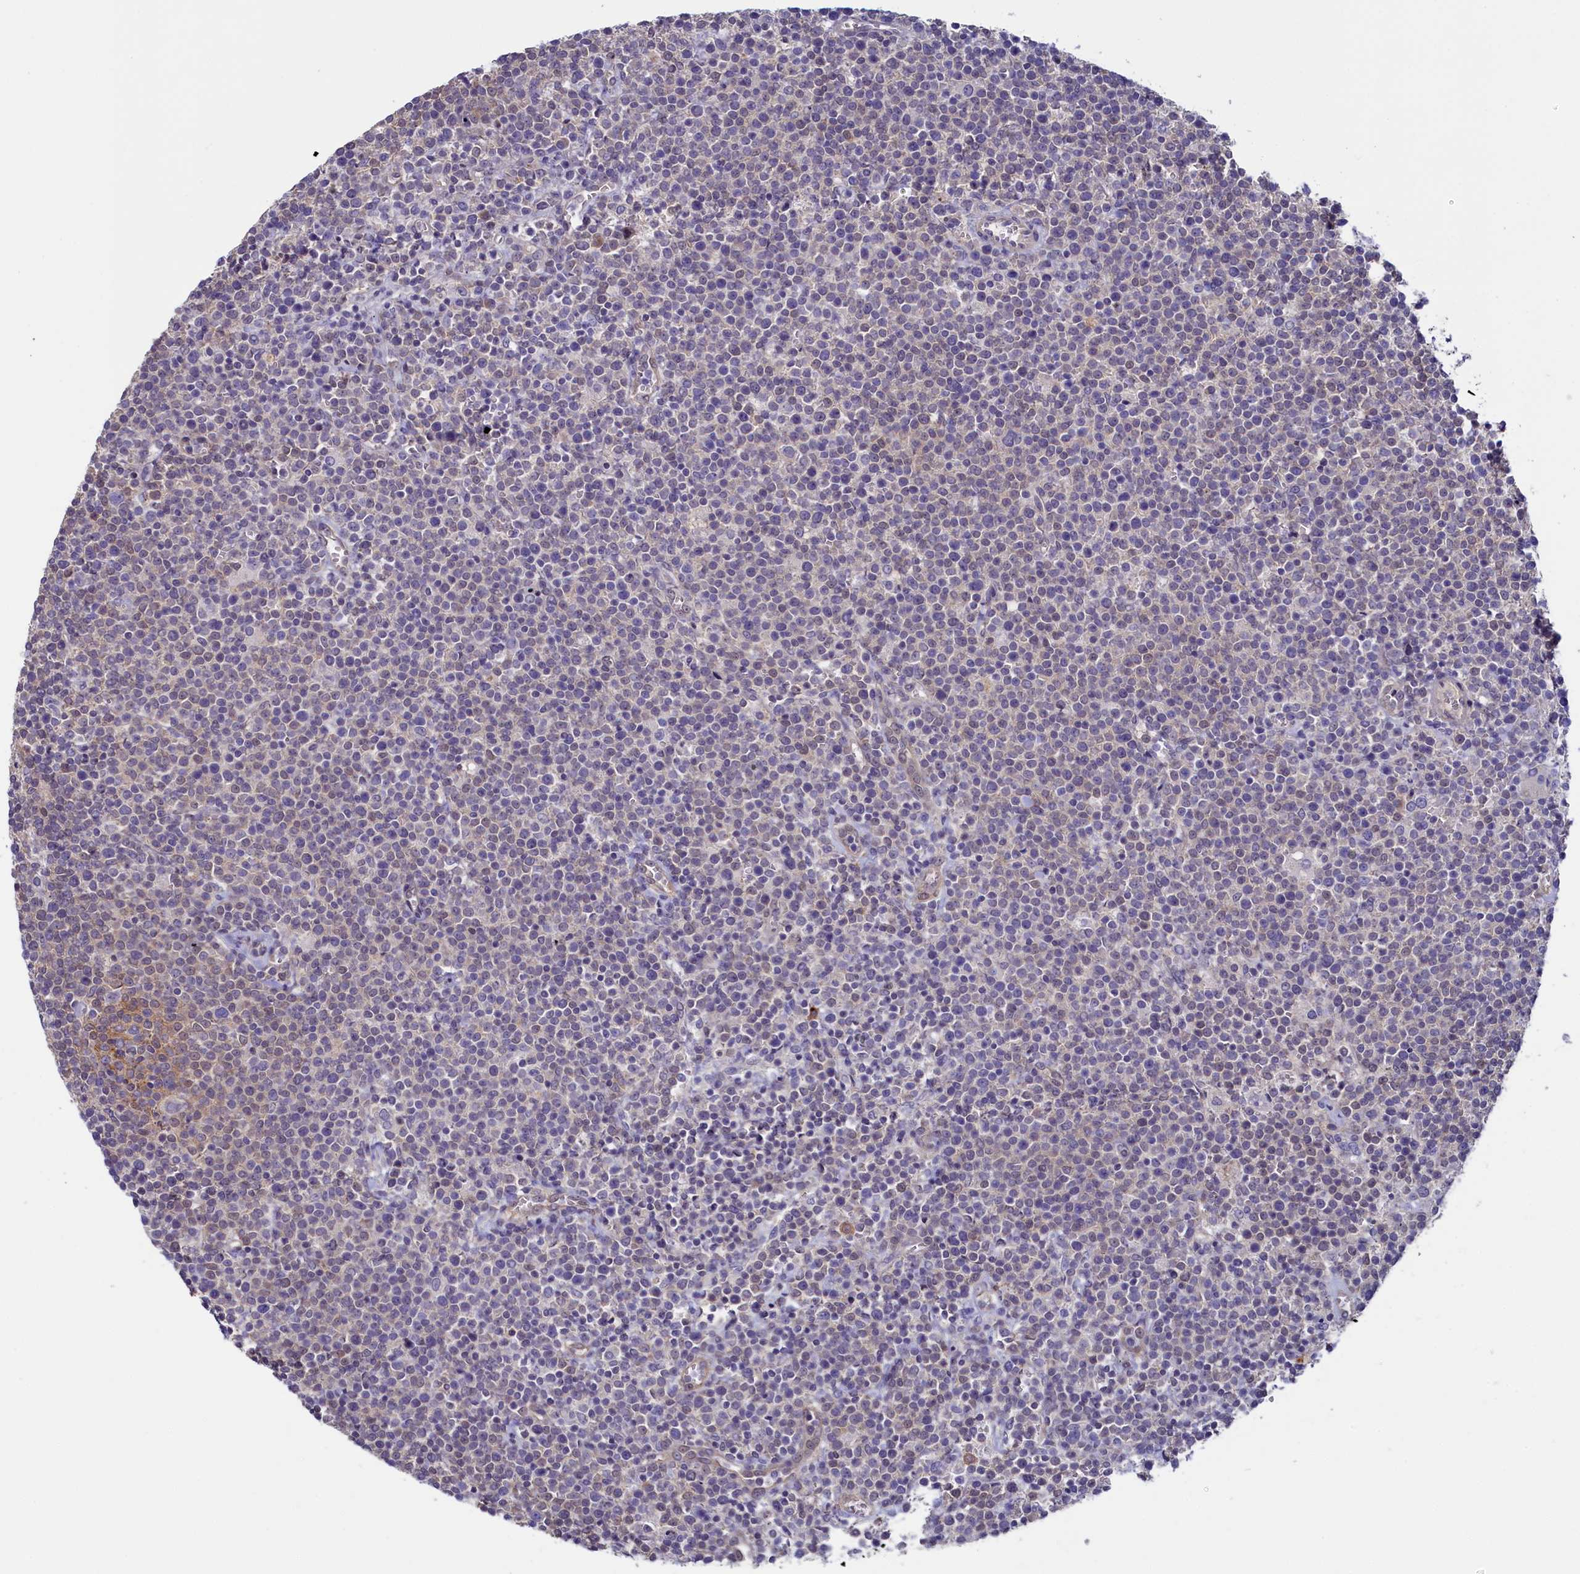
{"staining": {"intensity": "weak", "quantity": "<25%", "location": "cytoplasmic/membranous"}, "tissue": "lymphoma", "cell_type": "Tumor cells", "image_type": "cancer", "snomed": [{"axis": "morphology", "description": "Malignant lymphoma, non-Hodgkin's type, High grade"}, {"axis": "topography", "description": "Lymph node"}], "caption": "High power microscopy histopathology image of an IHC histopathology image of high-grade malignant lymphoma, non-Hodgkin's type, revealing no significant staining in tumor cells. (DAB immunohistochemistry (IHC), high magnification).", "gene": "FLYWCH2", "patient": {"sex": "male", "age": 61}}